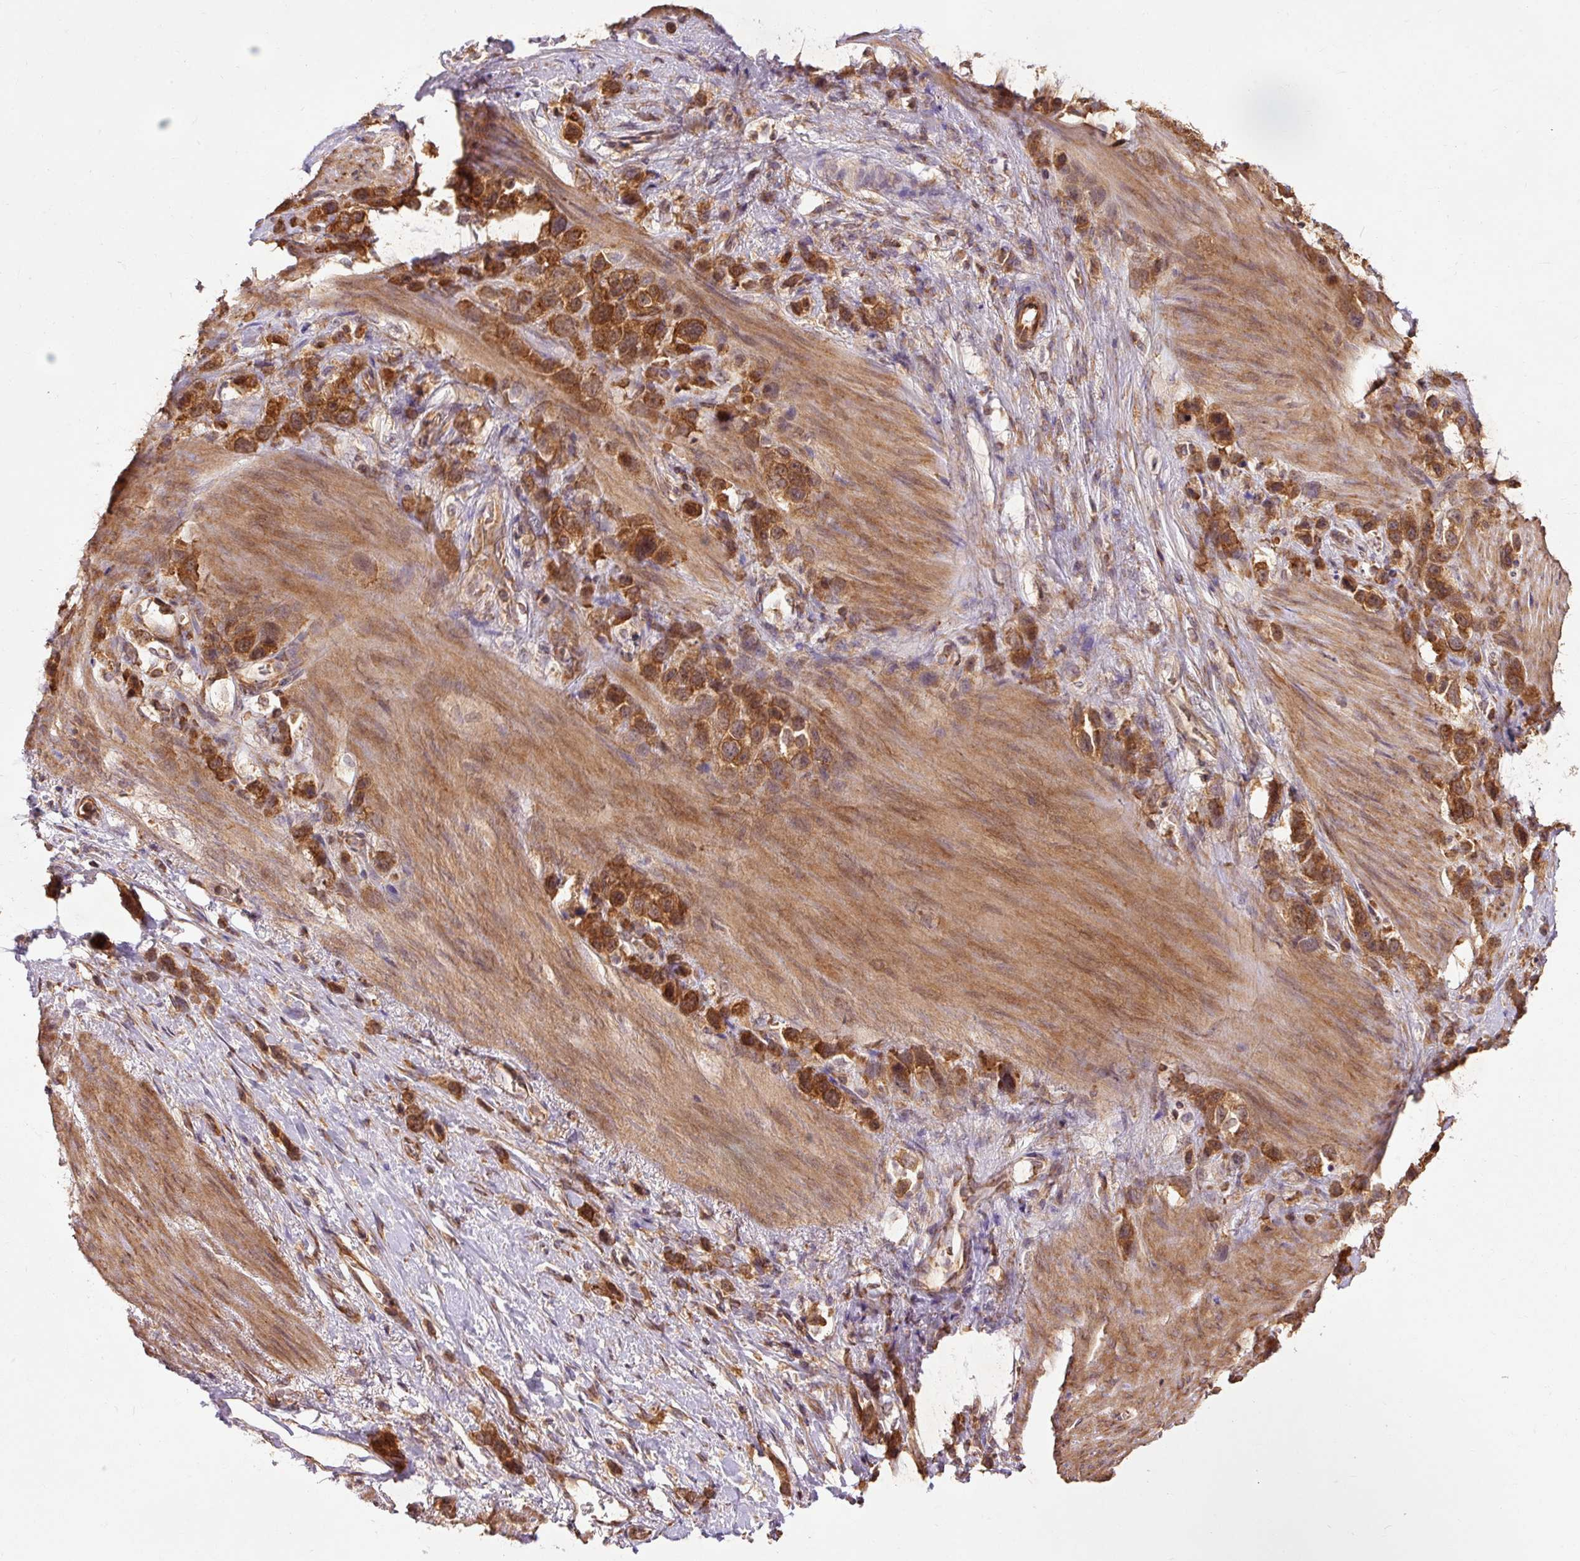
{"staining": {"intensity": "strong", "quantity": ">75%", "location": "cytoplasmic/membranous"}, "tissue": "stomach cancer", "cell_type": "Tumor cells", "image_type": "cancer", "snomed": [{"axis": "morphology", "description": "Adenocarcinoma, NOS"}, {"axis": "topography", "description": "Stomach"}], "caption": "Immunohistochemical staining of human stomach cancer (adenocarcinoma) reveals strong cytoplasmic/membranous protein expression in approximately >75% of tumor cells.", "gene": "PDAP1", "patient": {"sex": "female", "age": 65}}